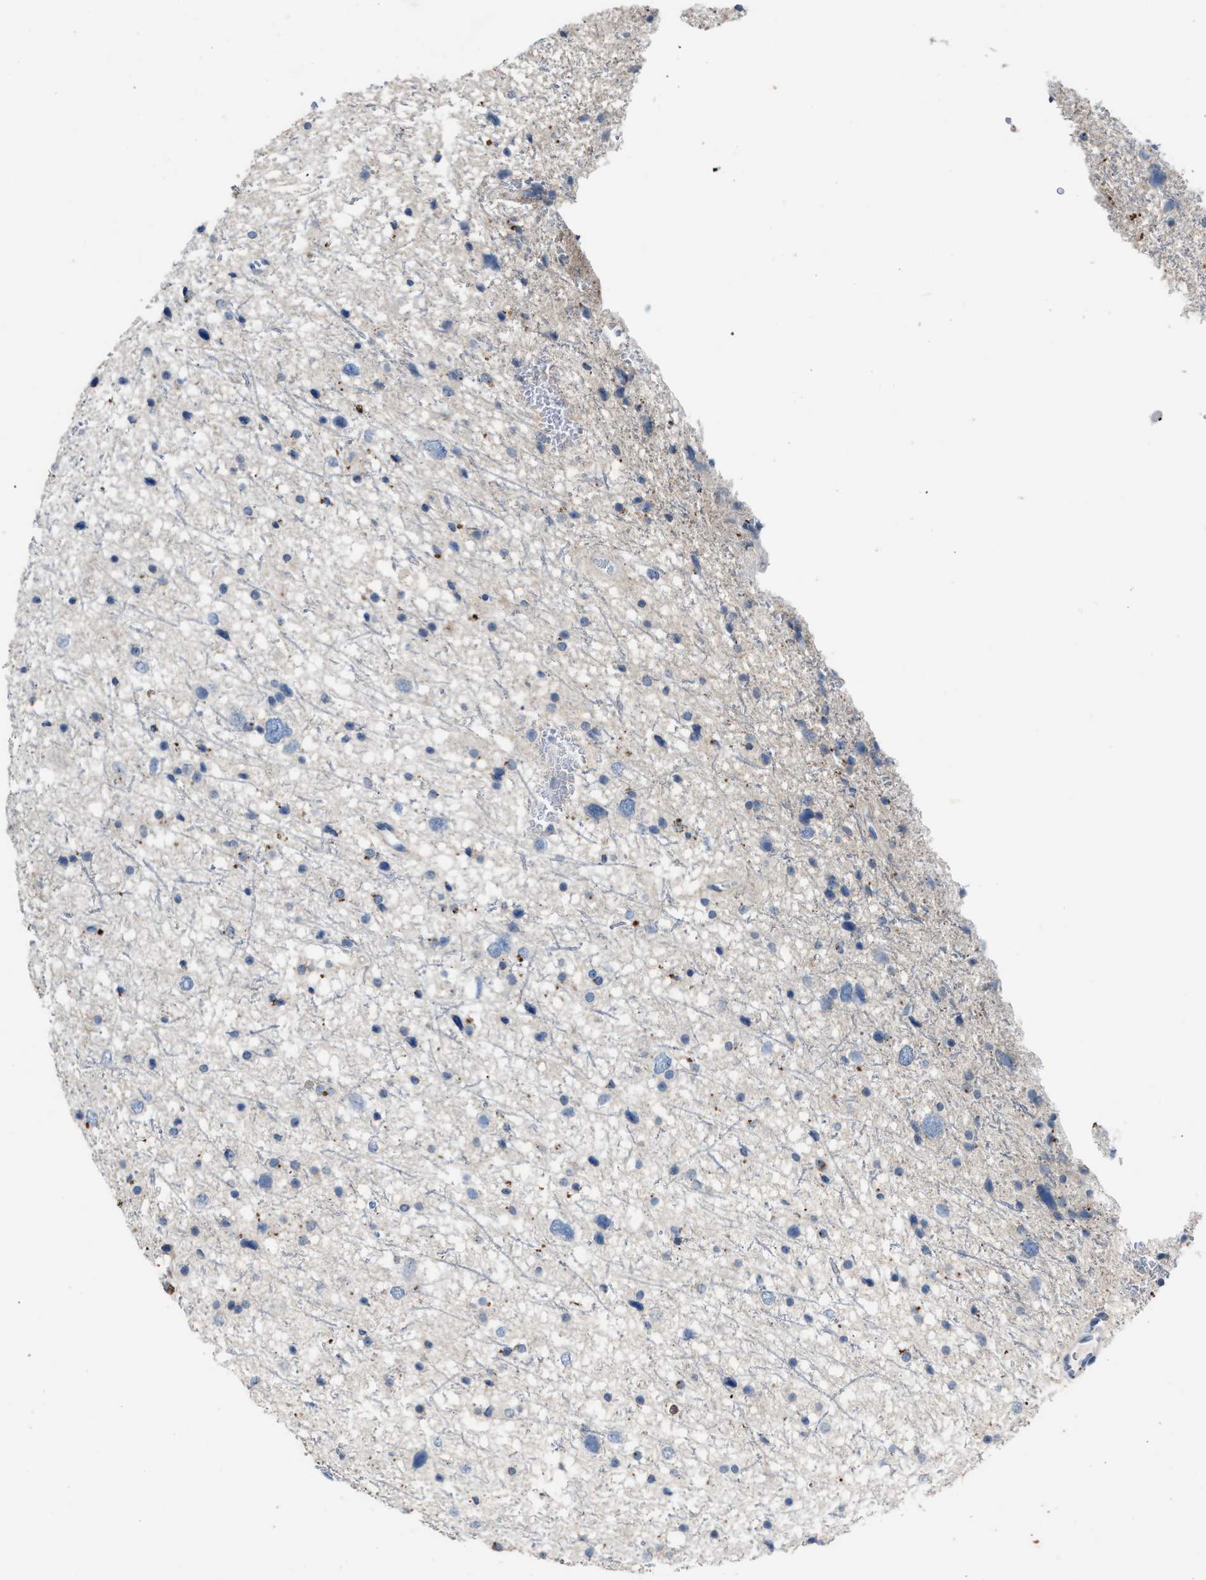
{"staining": {"intensity": "moderate", "quantity": "<25%", "location": "cytoplasmic/membranous"}, "tissue": "glioma", "cell_type": "Tumor cells", "image_type": "cancer", "snomed": [{"axis": "morphology", "description": "Glioma, malignant, Low grade"}, {"axis": "topography", "description": "Brain"}], "caption": "Approximately <25% of tumor cells in glioma show moderate cytoplasmic/membranous protein expression as visualized by brown immunohistochemical staining.", "gene": "SLC5A5", "patient": {"sex": "female", "age": 37}}